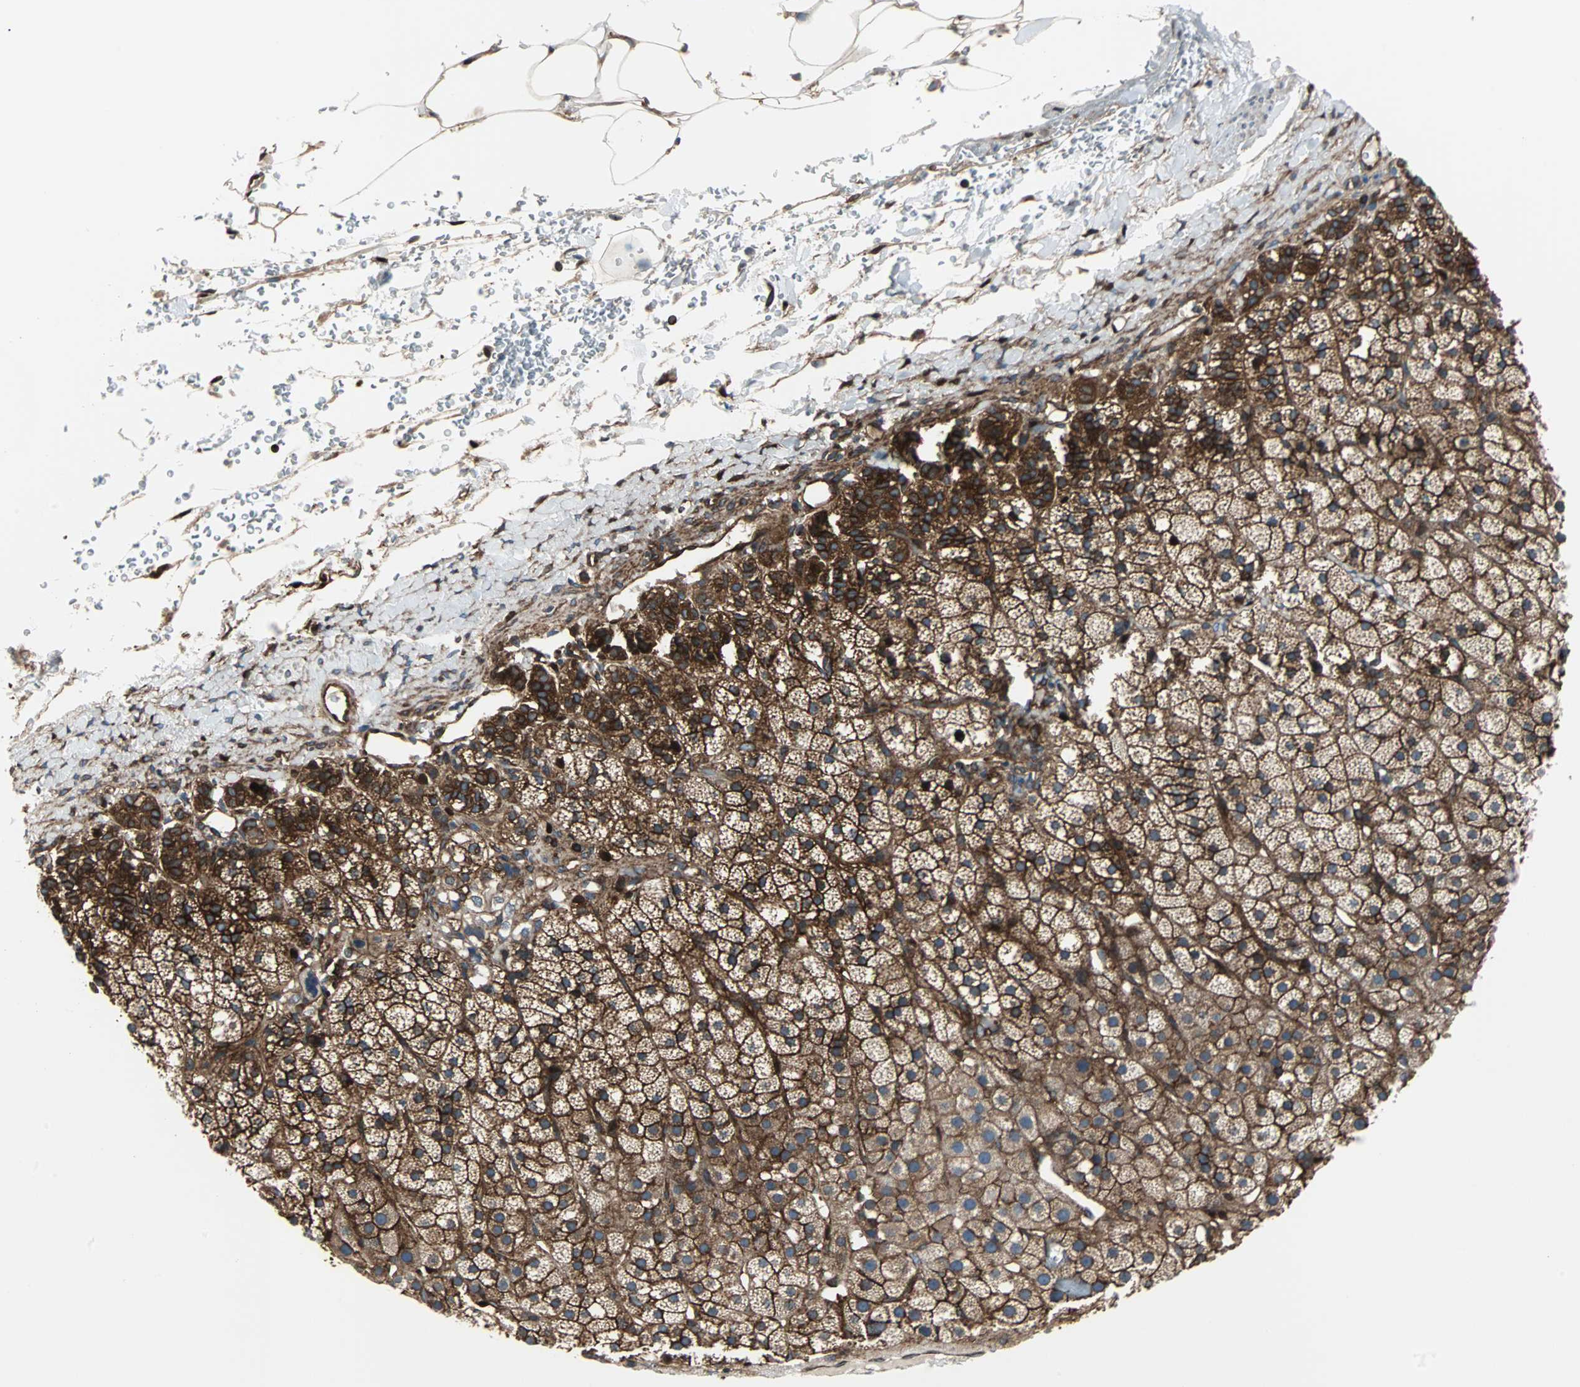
{"staining": {"intensity": "strong", "quantity": ">75%", "location": "cytoplasmic/membranous"}, "tissue": "adrenal gland", "cell_type": "Glandular cells", "image_type": "normal", "snomed": [{"axis": "morphology", "description": "Normal tissue, NOS"}, {"axis": "topography", "description": "Adrenal gland"}], "caption": "Immunohistochemistry photomicrograph of benign human adrenal gland stained for a protein (brown), which shows high levels of strong cytoplasmic/membranous expression in approximately >75% of glandular cells.", "gene": "RELA", "patient": {"sex": "male", "age": 35}}